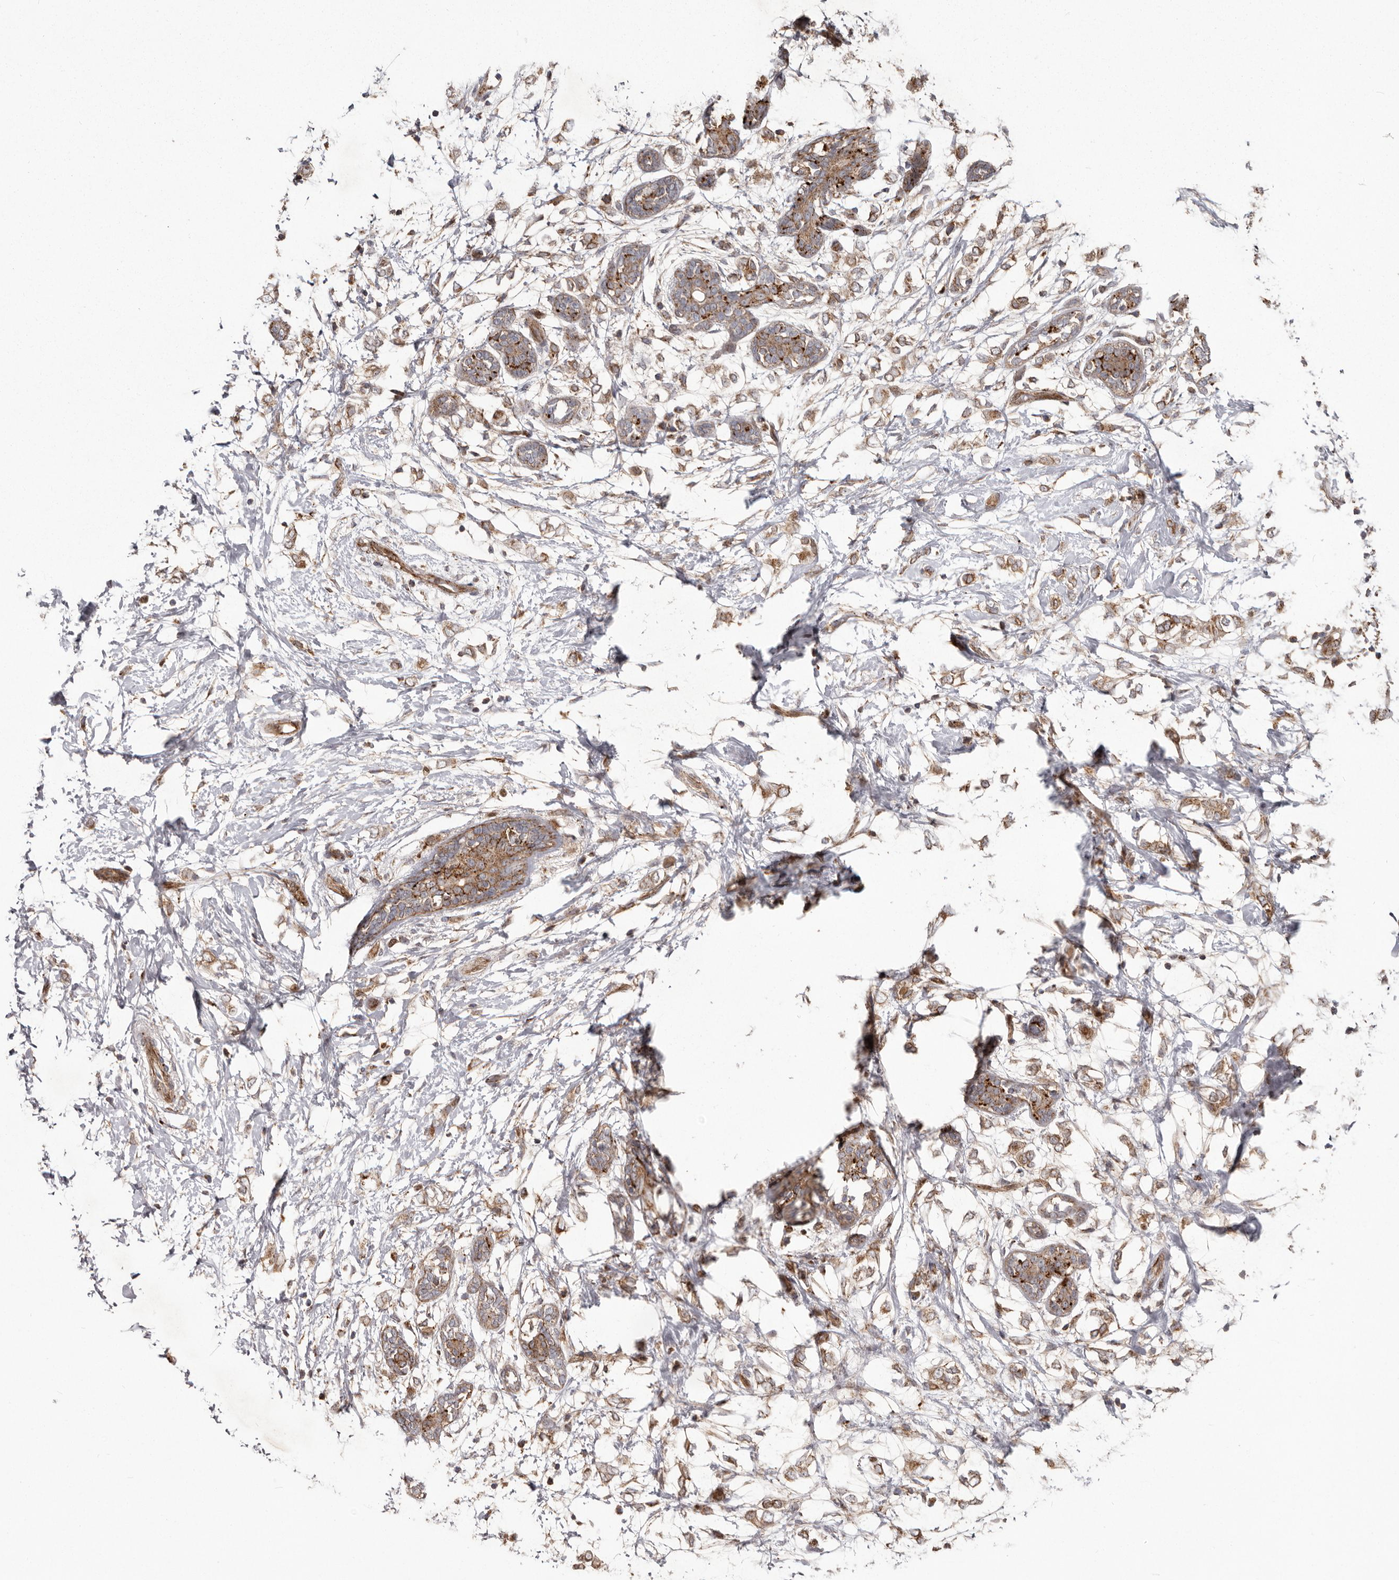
{"staining": {"intensity": "weak", "quantity": ">75%", "location": "cytoplasmic/membranous"}, "tissue": "breast cancer", "cell_type": "Tumor cells", "image_type": "cancer", "snomed": [{"axis": "morphology", "description": "Normal tissue, NOS"}, {"axis": "morphology", "description": "Lobular carcinoma"}, {"axis": "topography", "description": "Breast"}], "caption": "DAB immunohistochemical staining of breast cancer reveals weak cytoplasmic/membranous protein expression in about >75% of tumor cells. (DAB (3,3'-diaminobenzidine) IHC, brown staining for protein, blue staining for nuclei).", "gene": "NUP43", "patient": {"sex": "female", "age": 47}}